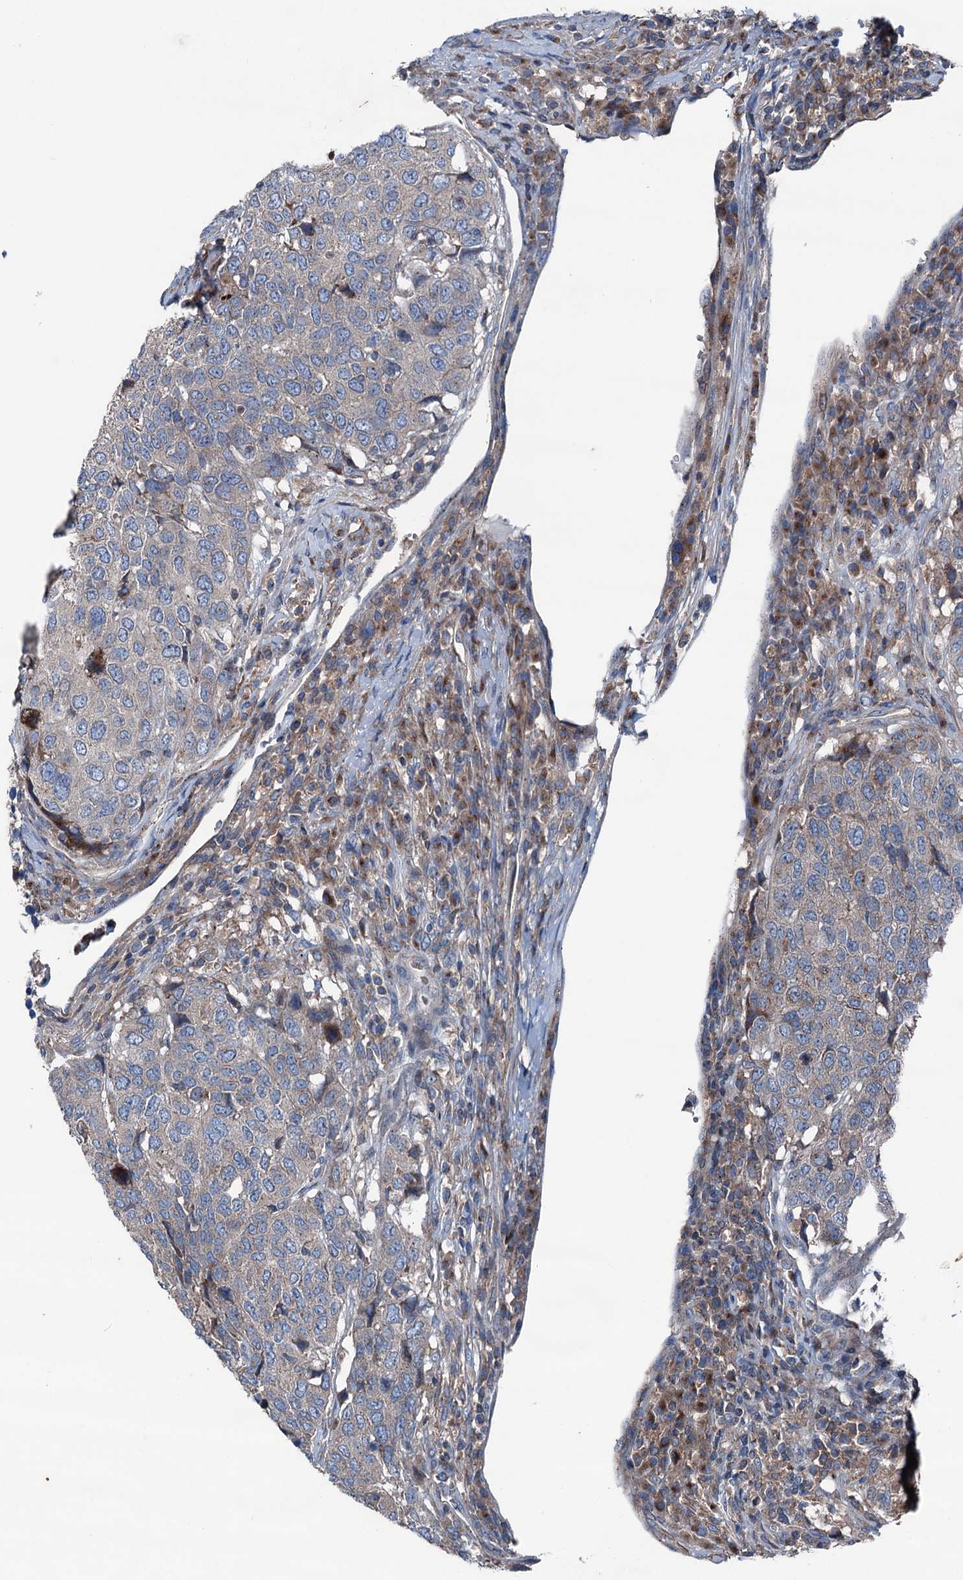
{"staining": {"intensity": "negative", "quantity": "none", "location": "none"}, "tissue": "head and neck cancer", "cell_type": "Tumor cells", "image_type": "cancer", "snomed": [{"axis": "morphology", "description": "Squamous cell carcinoma, NOS"}, {"axis": "topography", "description": "Head-Neck"}], "caption": "Head and neck cancer (squamous cell carcinoma) stained for a protein using IHC demonstrates no positivity tumor cells.", "gene": "RUFY1", "patient": {"sex": "male", "age": 66}}